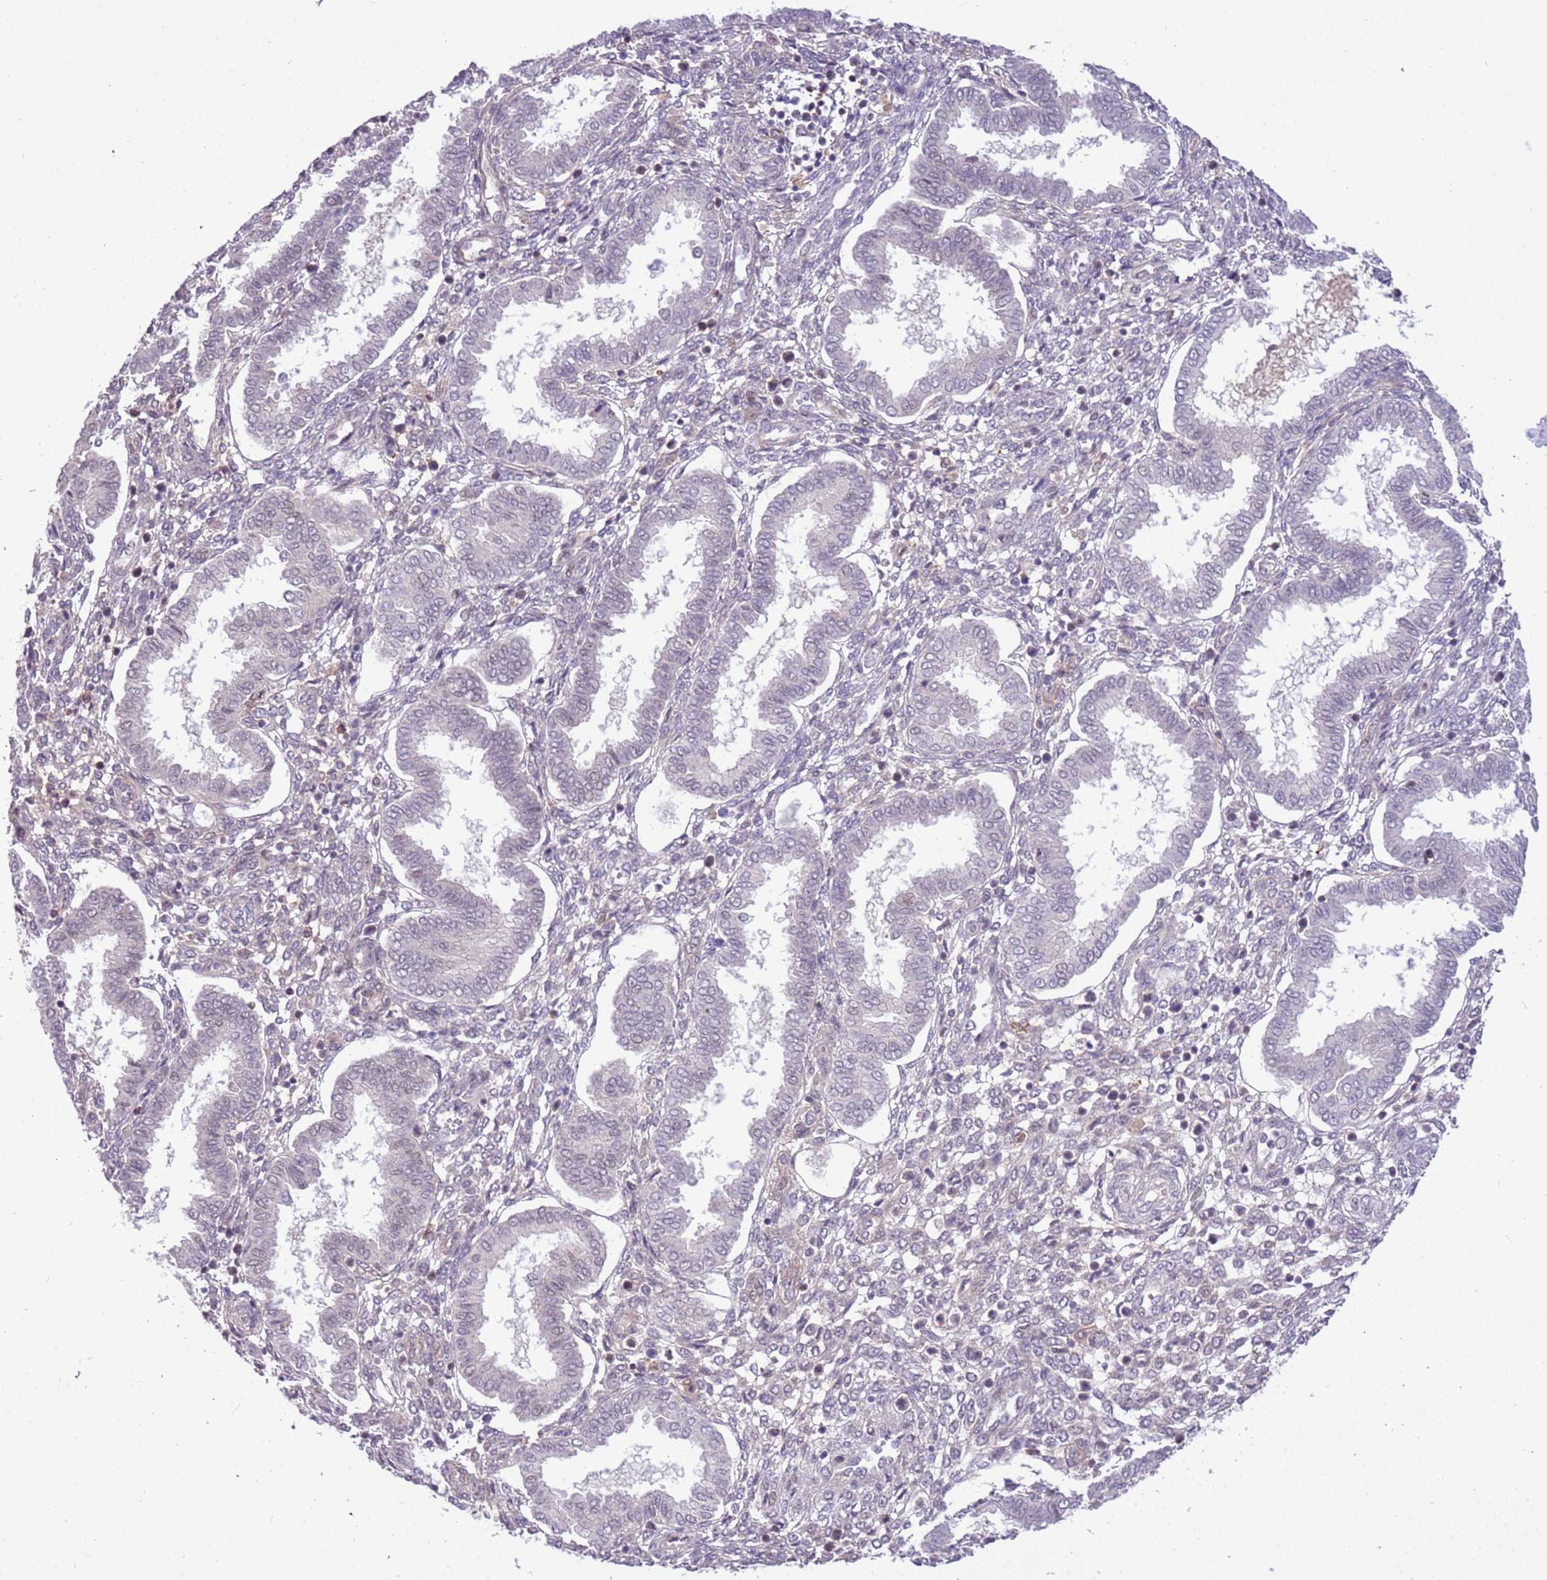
{"staining": {"intensity": "negative", "quantity": "none", "location": "none"}, "tissue": "endometrium", "cell_type": "Cells in endometrial stroma", "image_type": "normal", "snomed": [{"axis": "morphology", "description": "Normal tissue, NOS"}, {"axis": "topography", "description": "Endometrium"}], "caption": "Cells in endometrial stroma show no significant staining in benign endometrium. (DAB (3,3'-diaminobenzidine) immunohistochemistry (IHC), high magnification).", "gene": "MAGEF1", "patient": {"sex": "female", "age": 24}}